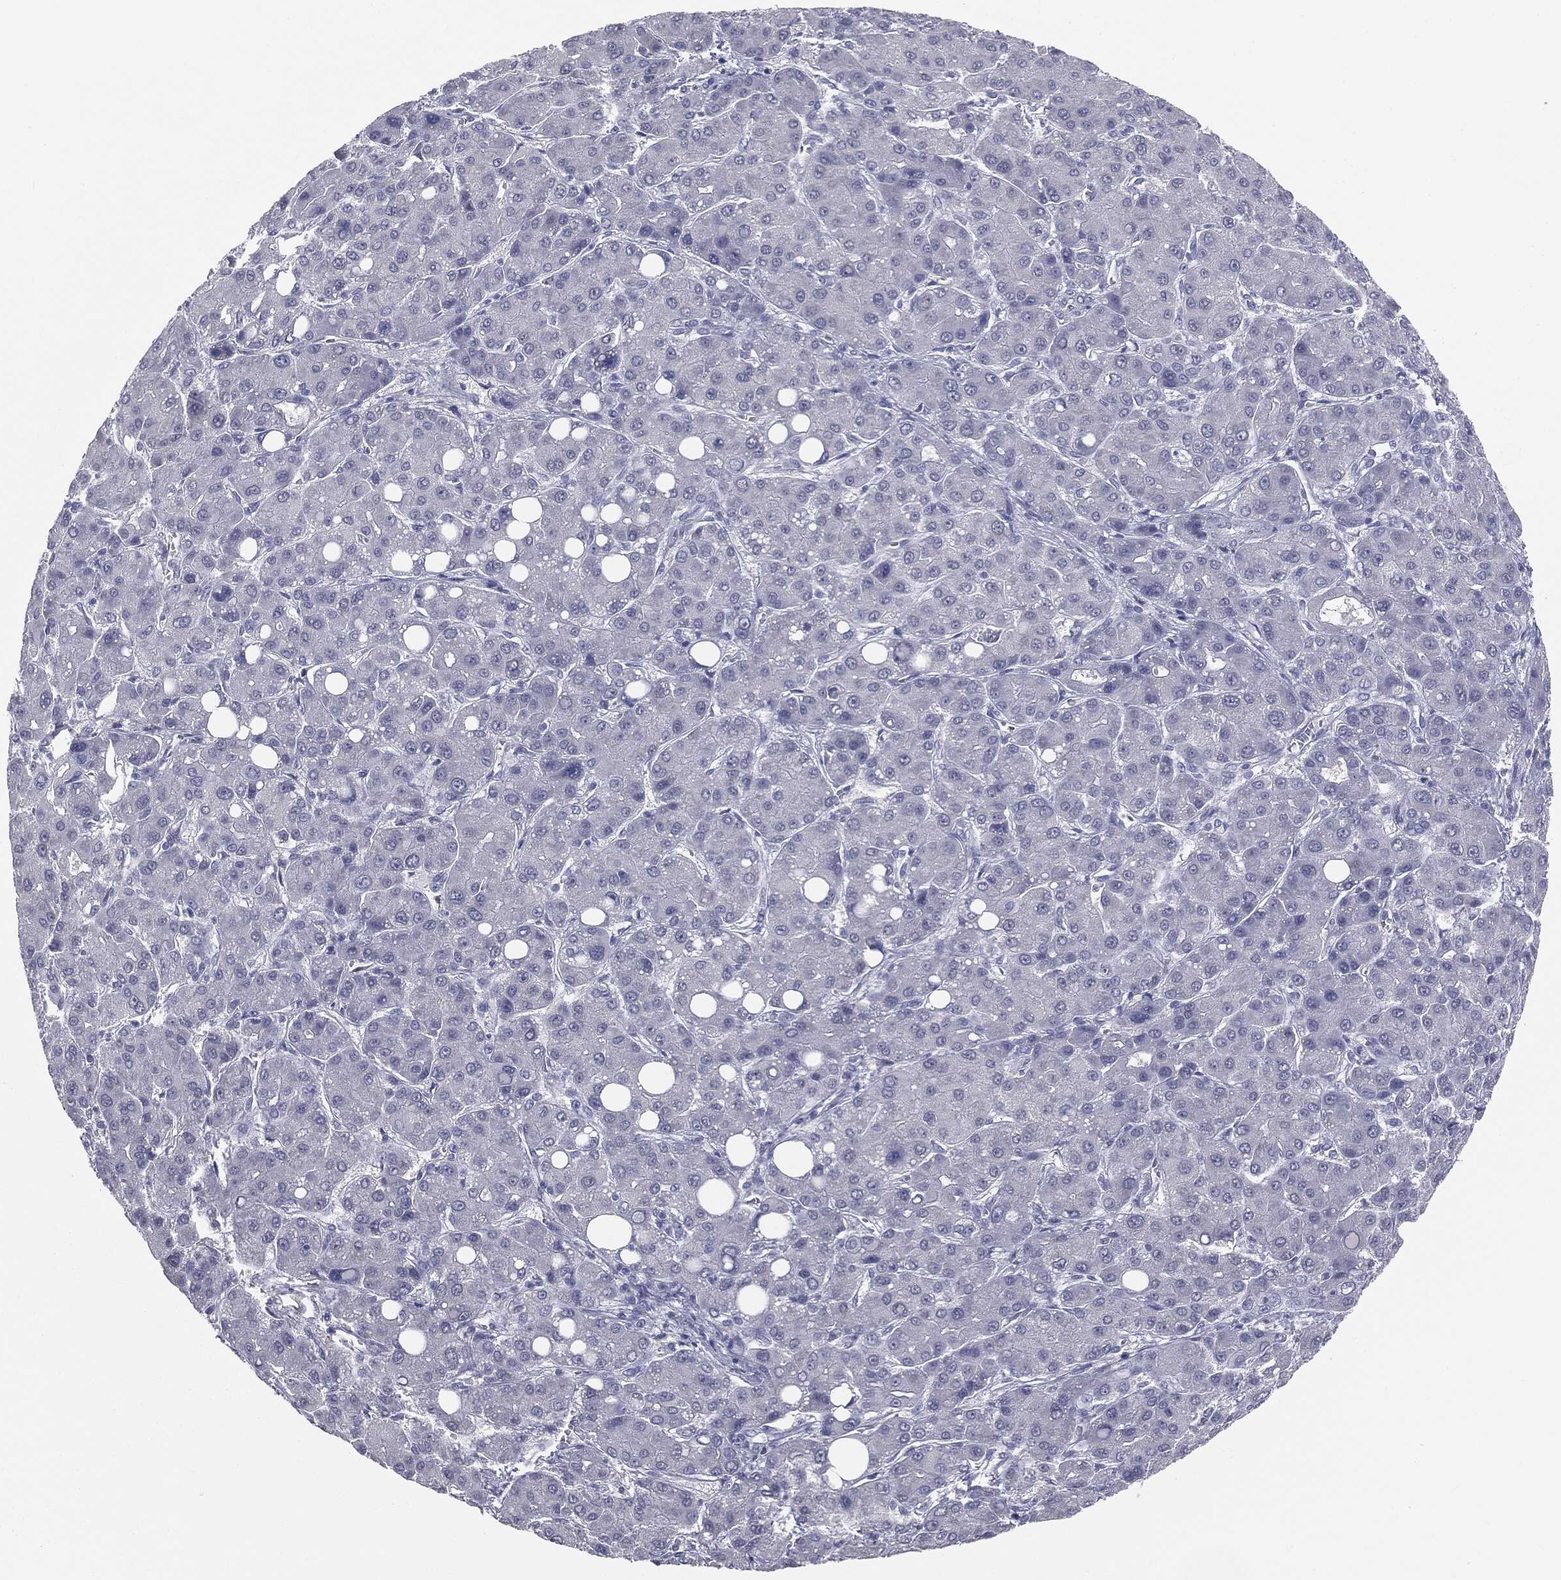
{"staining": {"intensity": "negative", "quantity": "none", "location": "none"}, "tissue": "liver cancer", "cell_type": "Tumor cells", "image_type": "cancer", "snomed": [{"axis": "morphology", "description": "Carcinoma, Hepatocellular, NOS"}, {"axis": "topography", "description": "Liver"}], "caption": "This is a histopathology image of immunohistochemistry staining of liver cancer (hepatocellular carcinoma), which shows no expression in tumor cells. (Brightfield microscopy of DAB (3,3'-diaminobenzidine) immunohistochemistry (IHC) at high magnification).", "gene": "MUC5AC", "patient": {"sex": "male", "age": 55}}